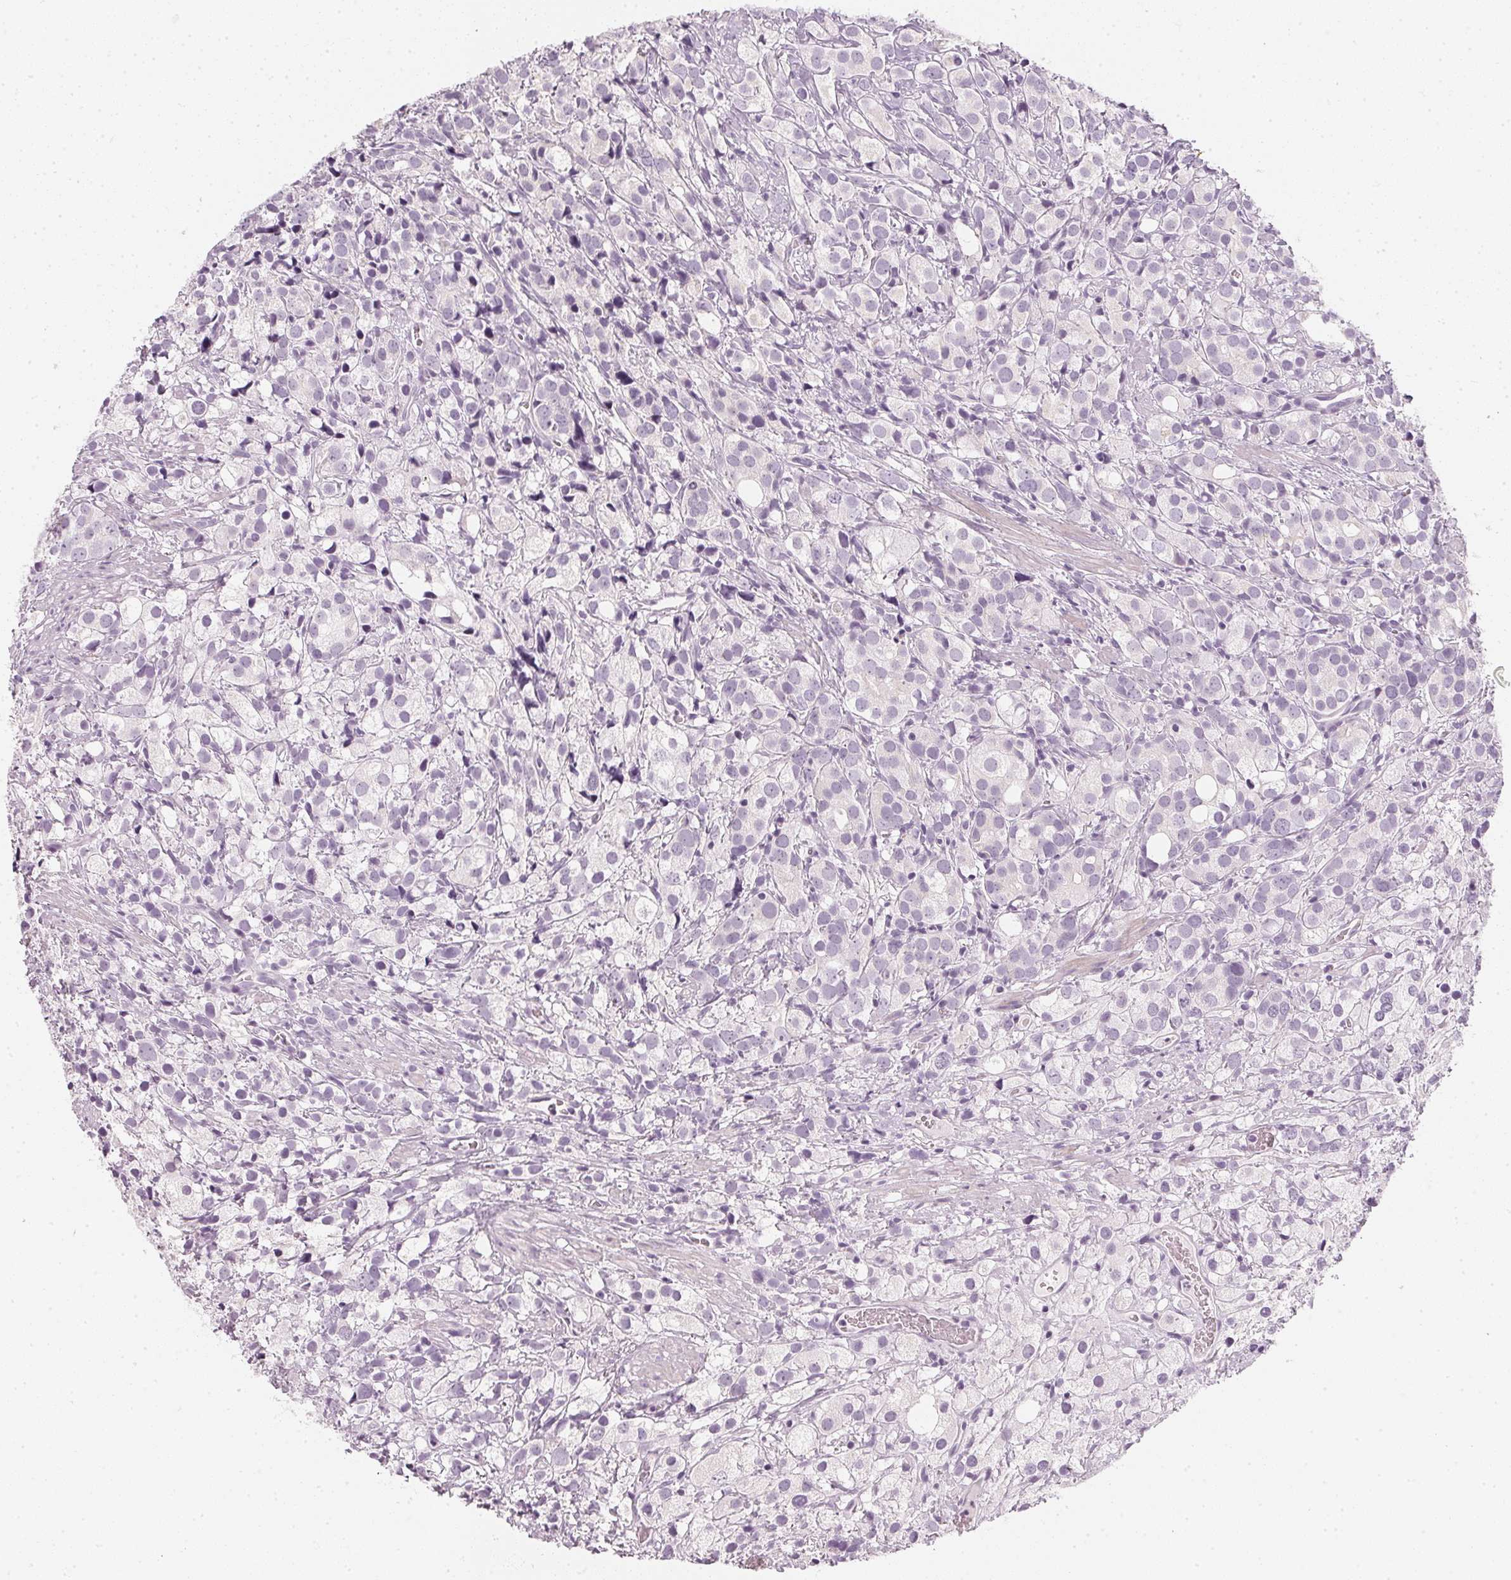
{"staining": {"intensity": "negative", "quantity": "none", "location": "none"}, "tissue": "prostate cancer", "cell_type": "Tumor cells", "image_type": "cancer", "snomed": [{"axis": "morphology", "description": "Adenocarcinoma, High grade"}, {"axis": "topography", "description": "Prostate"}], "caption": "Prostate cancer (high-grade adenocarcinoma) stained for a protein using immunohistochemistry demonstrates no positivity tumor cells.", "gene": "CHST4", "patient": {"sex": "male", "age": 86}}